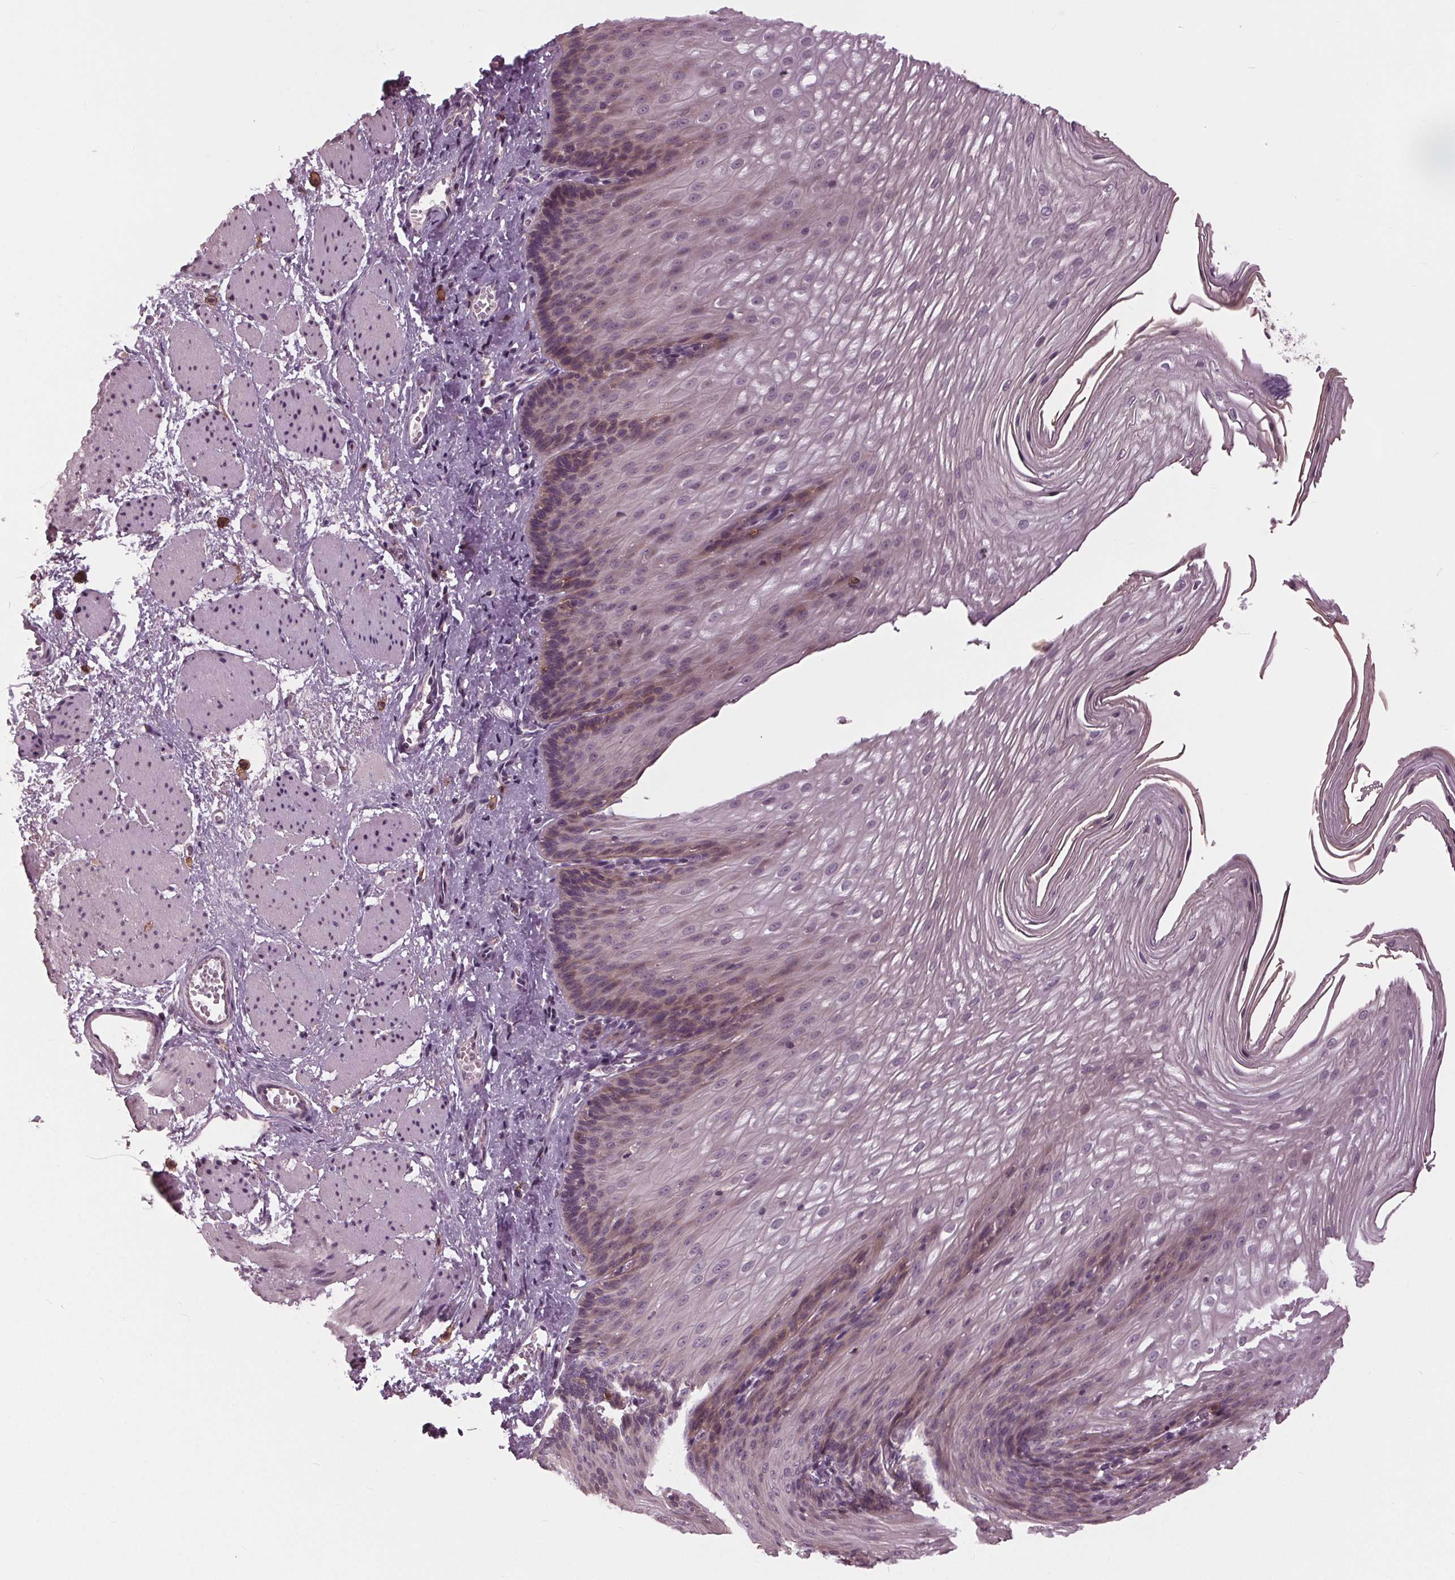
{"staining": {"intensity": "negative", "quantity": "none", "location": "none"}, "tissue": "esophagus", "cell_type": "Squamous epithelial cells", "image_type": "normal", "snomed": [{"axis": "morphology", "description": "Normal tissue, NOS"}, {"axis": "topography", "description": "Esophagus"}], "caption": "Photomicrograph shows no protein expression in squamous epithelial cells of unremarkable esophagus.", "gene": "SIGLEC6", "patient": {"sex": "male", "age": 62}}